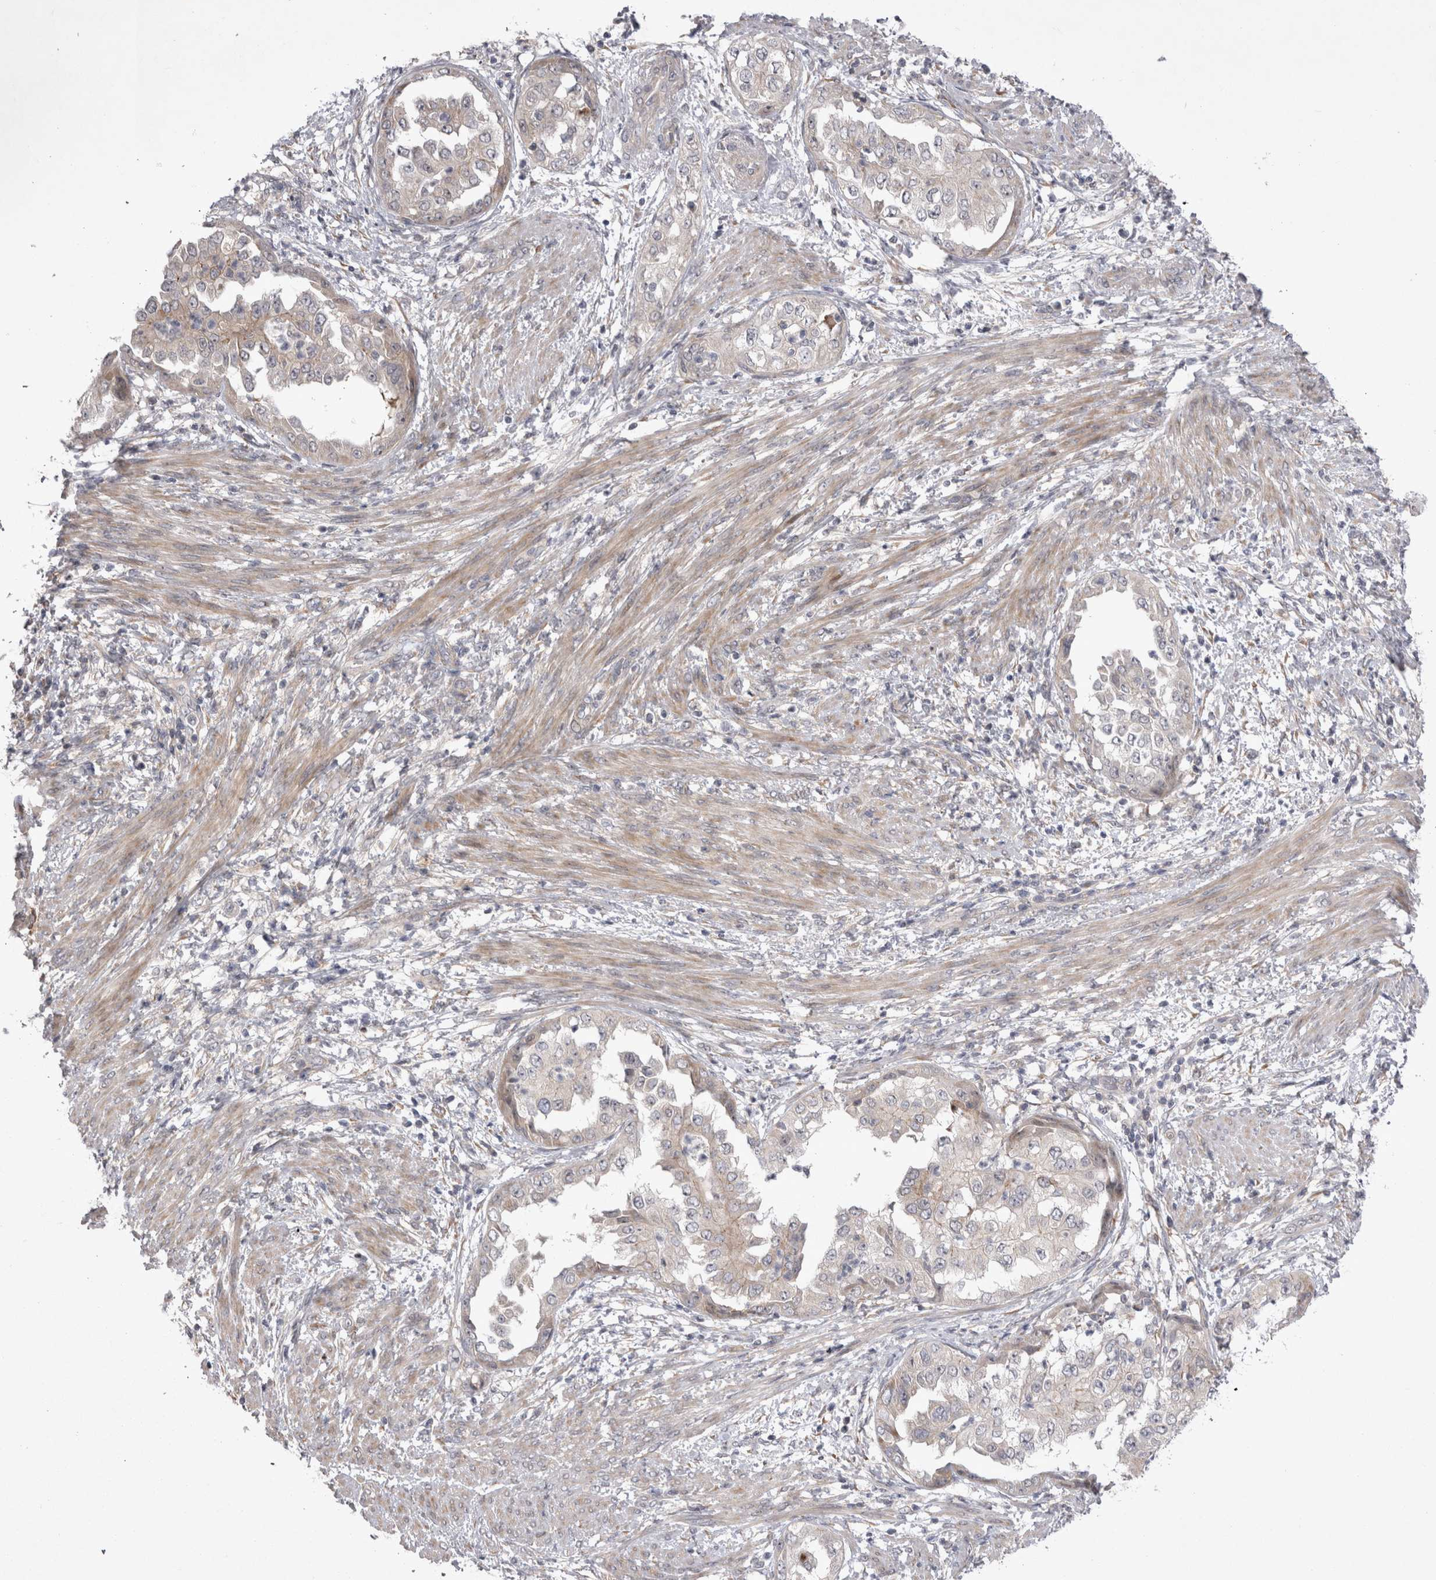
{"staining": {"intensity": "weak", "quantity": "25%-75%", "location": "cytoplasmic/membranous"}, "tissue": "endometrial cancer", "cell_type": "Tumor cells", "image_type": "cancer", "snomed": [{"axis": "morphology", "description": "Adenocarcinoma, NOS"}, {"axis": "topography", "description": "Endometrium"}], "caption": "Immunohistochemistry photomicrograph of endometrial cancer (adenocarcinoma) stained for a protein (brown), which reveals low levels of weak cytoplasmic/membranous staining in about 25%-75% of tumor cells.", "gene": "NENF", "patient": {"sex": "female", "age": 85}}